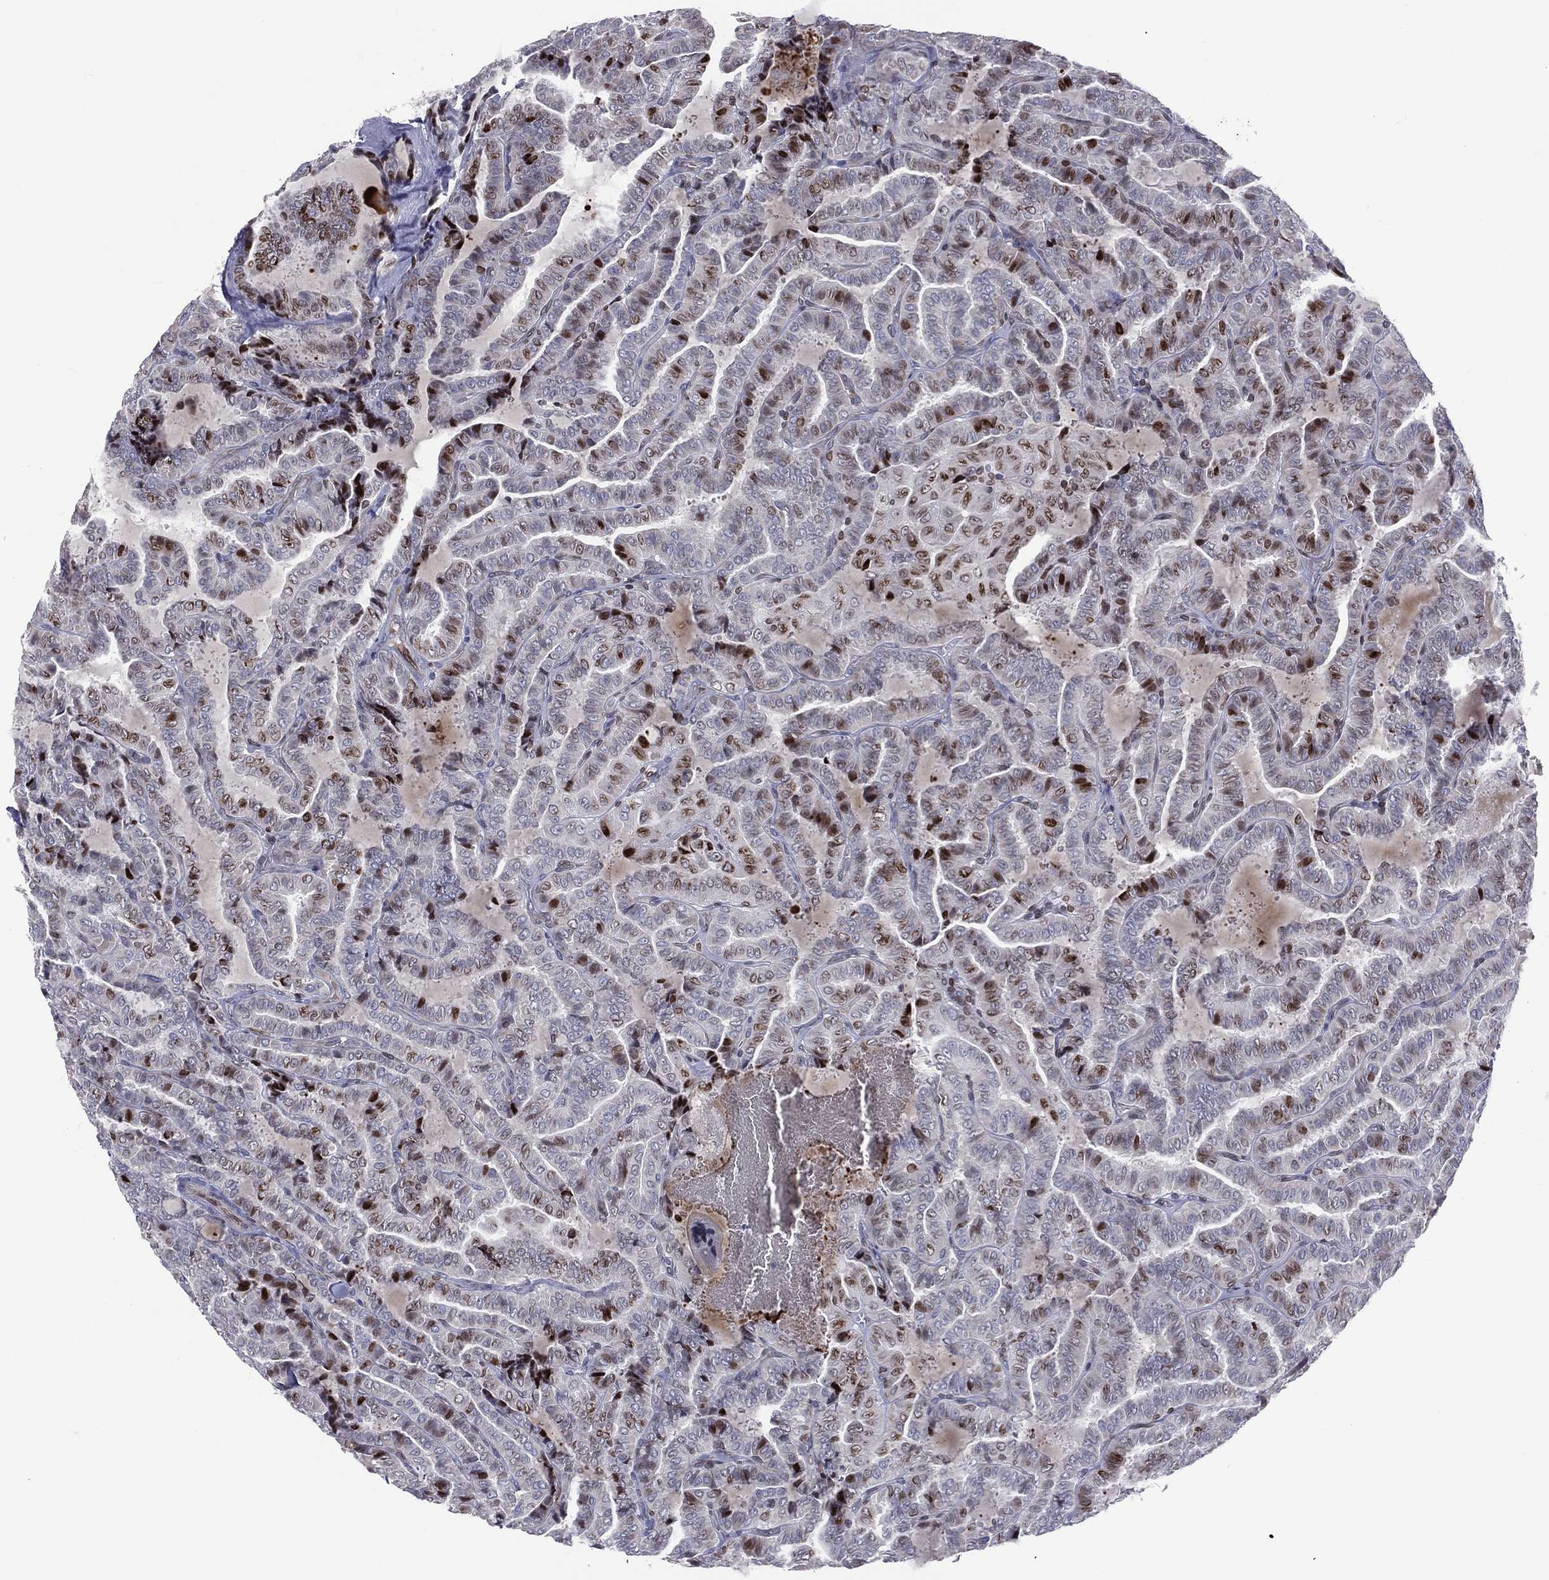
{"staining": {"intensity": "moderate", "quantity": "<25%", "location": "nuclear"}, "tissue": "thyroid cancer", "cell_type": "Tumor cells", "image_type": "cancer", "snomed": [{"axis": "morphology", "description": "Papillary adenocarcinoma, NOS"}, {"axis": "topography", "description": "Thyroid gland"}], "caption": "The image exhibits a brown stain indicating the presence of a protein in the nuclear of tumor cells in thyroid cancer.", "gene": "DBF4B", "patient": {"sex": "female", "age": 39}}